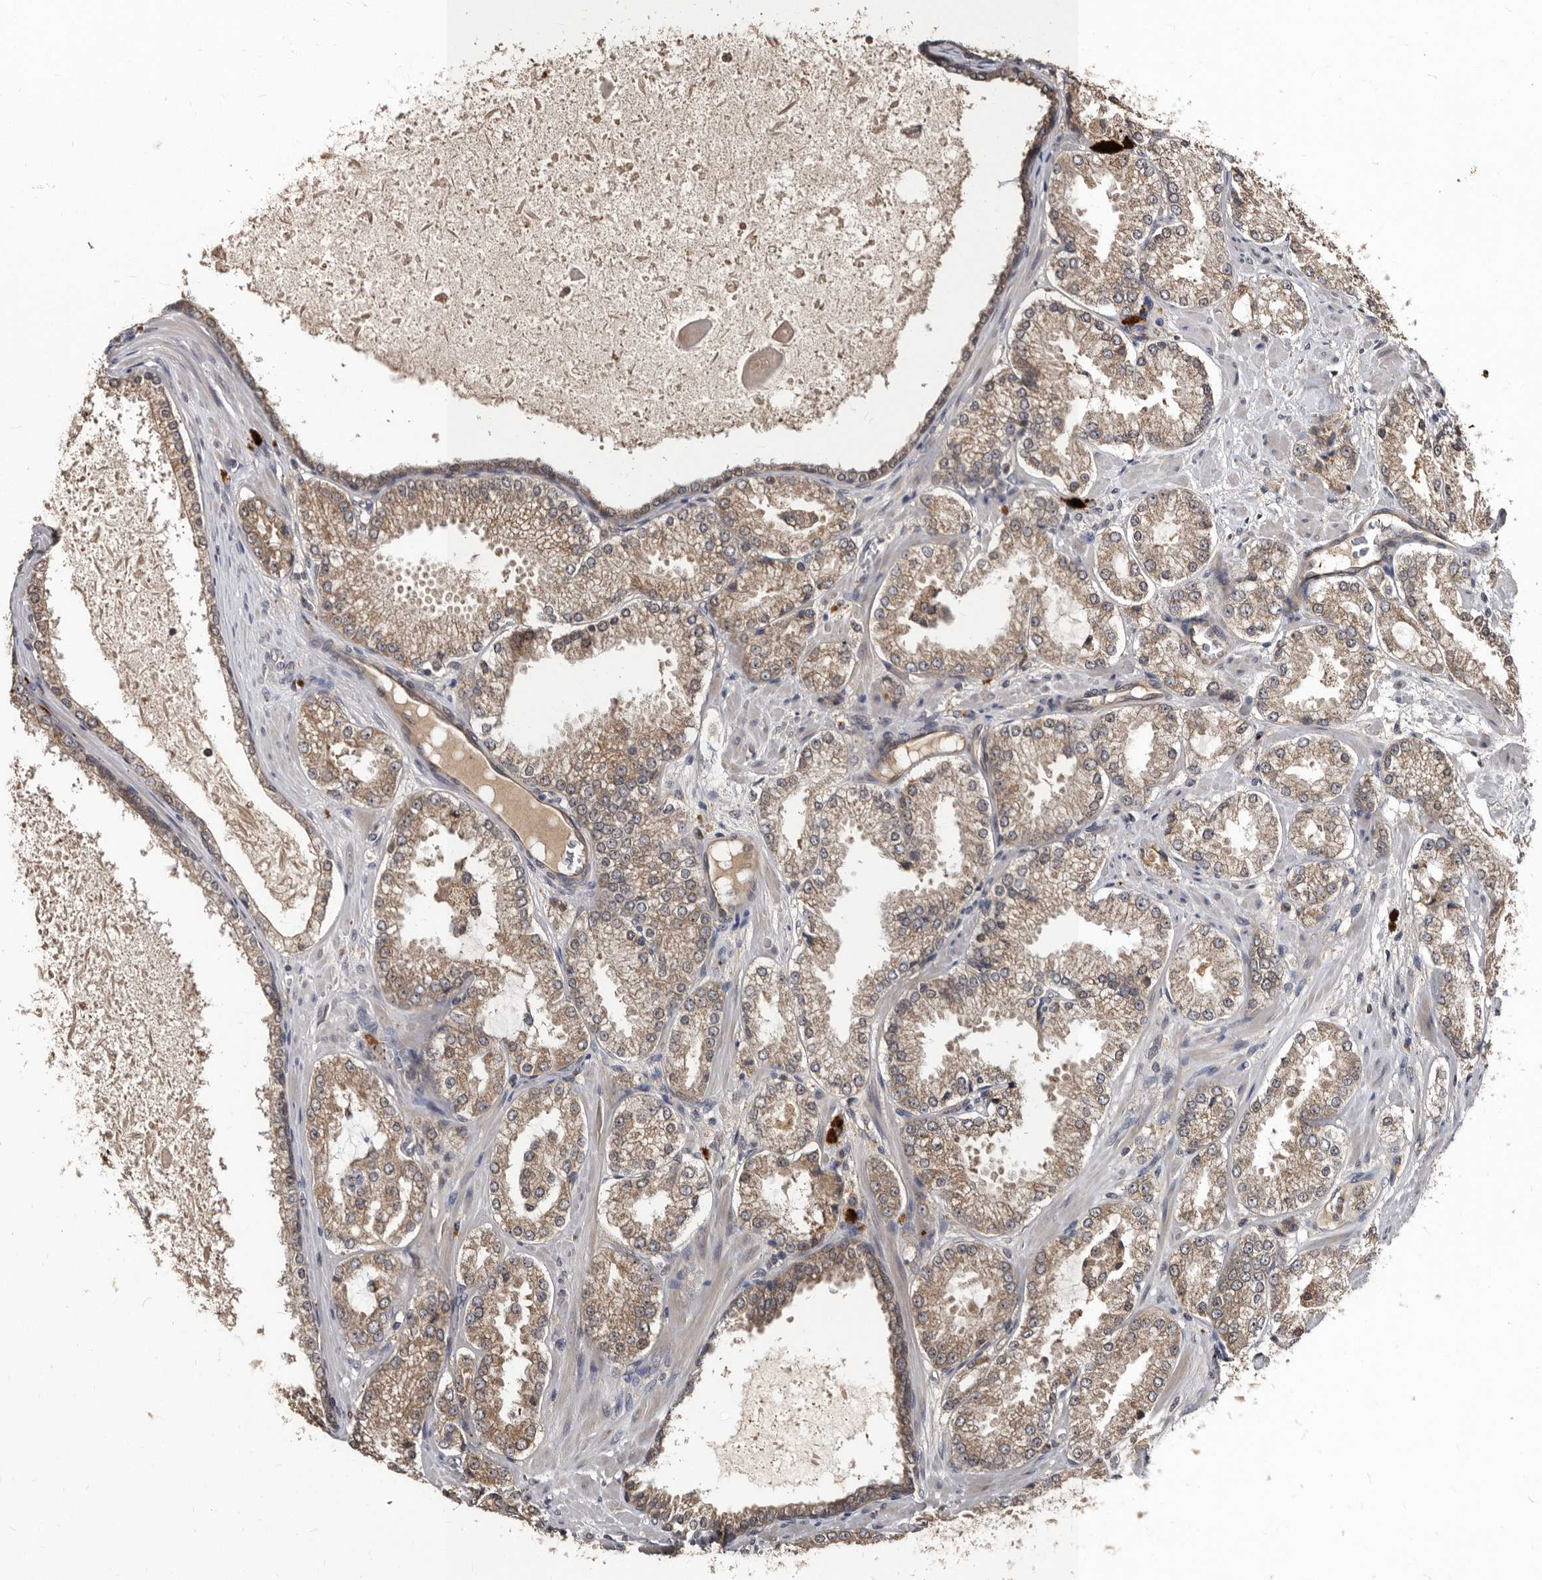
{"staining": {"intensity": "moderate", "quantity": ">75%", "location": "cytoplasmic/membranous"}, "tissue": "prostate cancer", "cell_type": "Tumor cells", "image_type": "cancer", "snomed": [{"axis": "morphology", "description": "Adenocarcinoma, High grade"}, {"axis": "topography", "description": "Prostate"}], "caption": "A histopathology image of adenocarcinoma (high-grade) (prostate) stained for a protein exhibits moderate cytoplasmic/membranous brown staining in tumor cells.", "gene": "PMVK", "patient": {"sex": "male", "age": 73}}